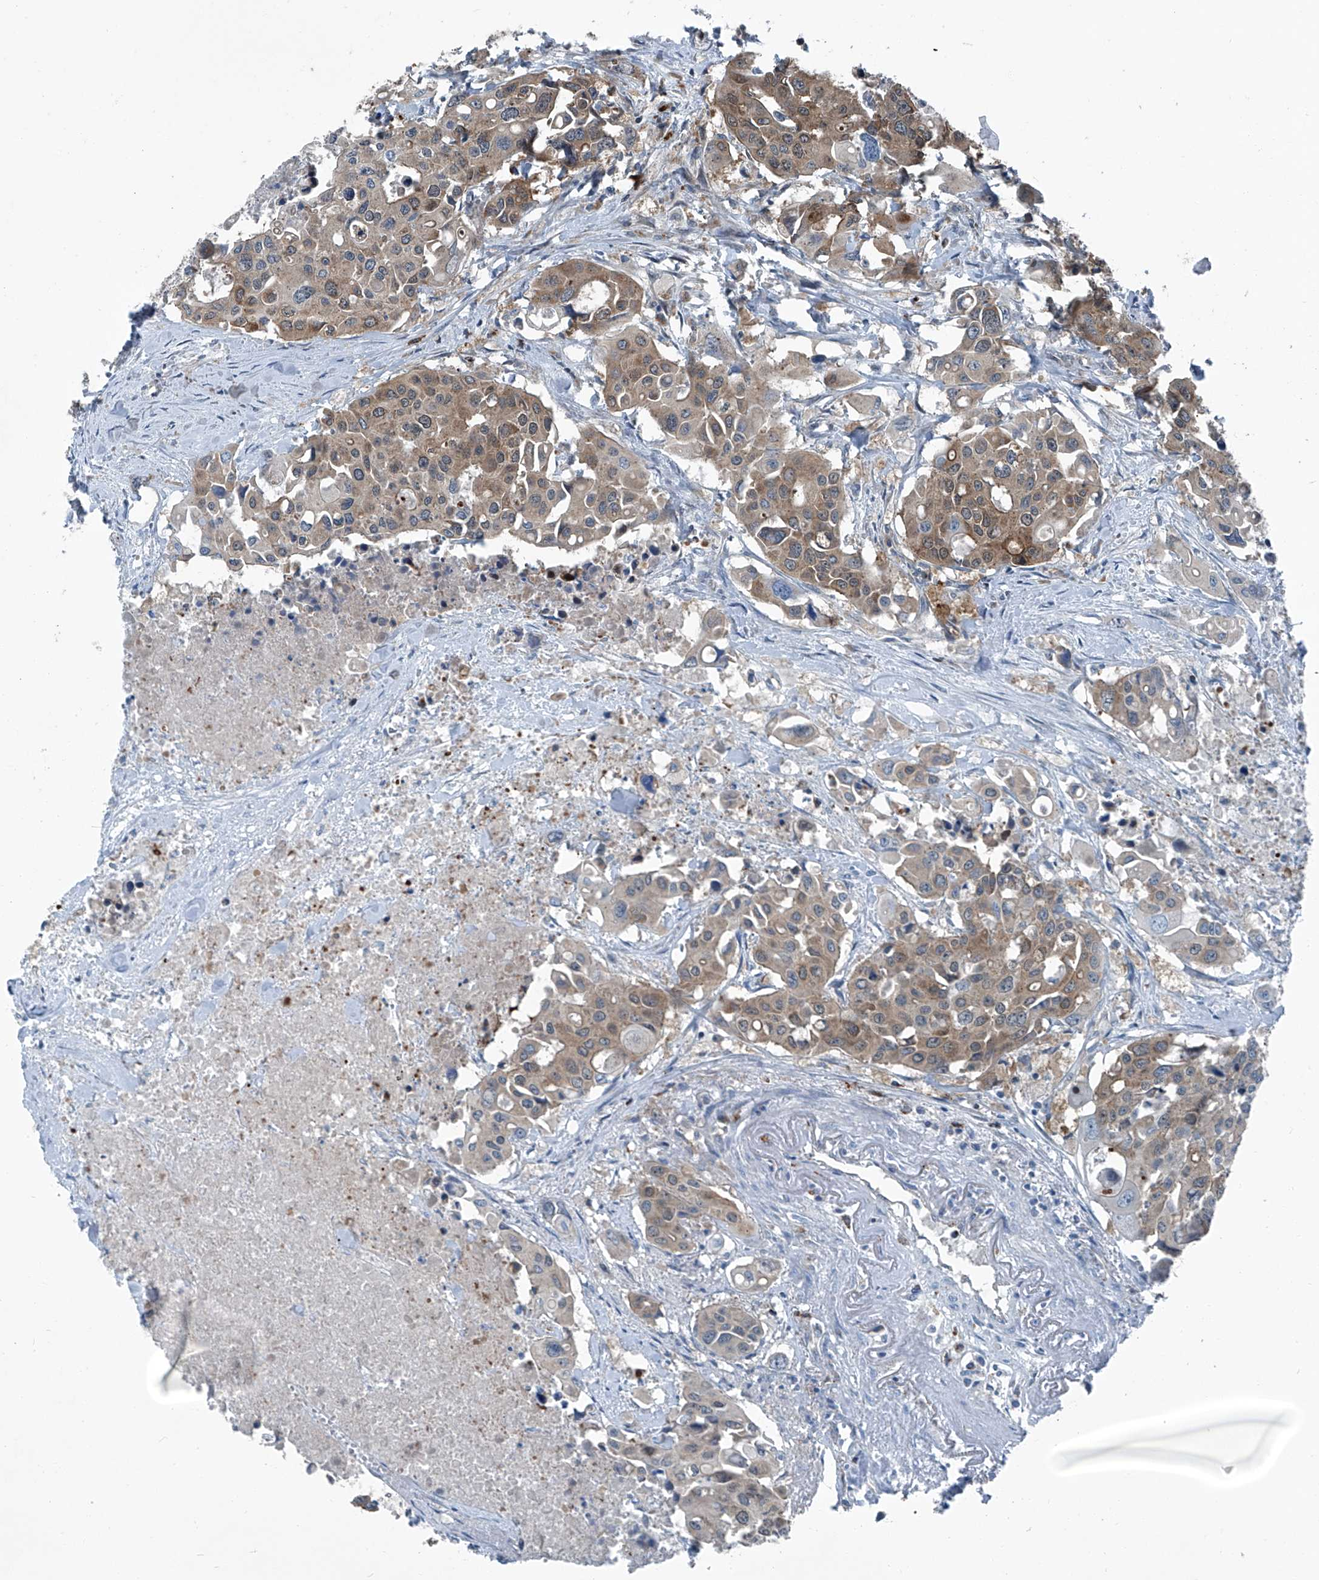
{"staining": {"intensity": "moderate", "quantity": "25%-75%", "location": "cytoplasmic/membranous"}, "tissue": "colorectal cancer", "cell_type": "Tumor cells", "image_type": "cancer", "snomed": [{"axis": "morphology", "description": "Adenocarcinoma, NOS"}, {"axis": "topography", "description": "Colon"}], "caption": "Immunohistochemical staining of human adenocarcinoma (colorectal) demonstrates moderate cytoplasmic/membranous protein staining in approximately 25%-75% of tumor cells.", "gene": "SENP2", "patient": {"sex": "male", "age": 77}}